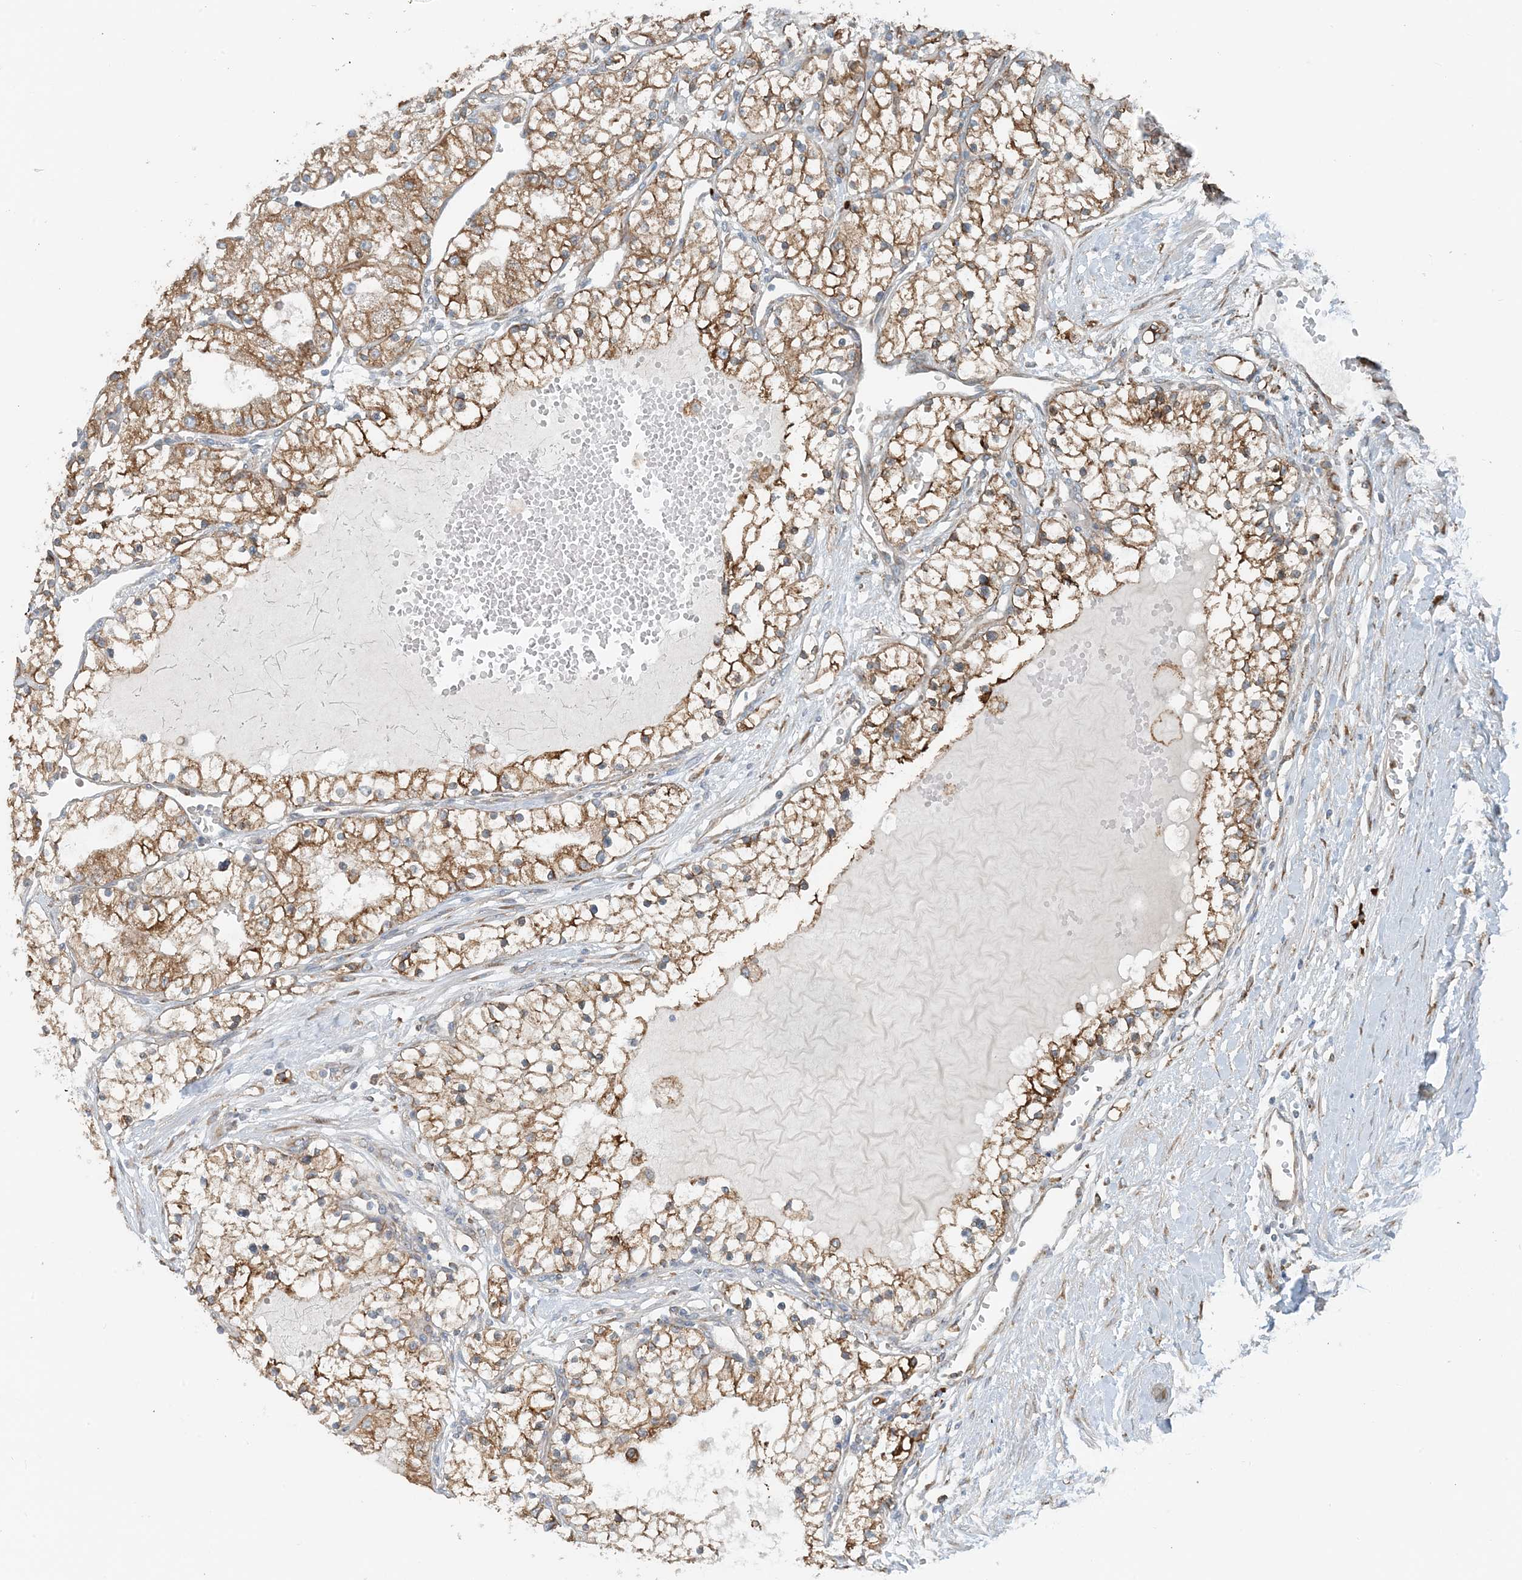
{"staining": {"intensity": "moderate", "quantity": ">75%", "location": "cytoplasmic/membranous"}, "tissue": "renal cancer", "cell_type": "Tumor cells", "image_type": "cancer", "snomed": [{"axis": "morphology", "description": "Normal tissue, NOS"}, {"axis": "morphology", "description": "Adenocarcinoma, NOS"}, {"axis": "topography", "description": "Kidney"}], "caption": "There is medium levels of moderate cytoplasmic/membranous positivity in tumor cells of renal adenocarcinoma, as demonstrated by immunohistochemical staining (brown color).", "gene": "CERKL", "patient": {"sex": "male", "age": 68}}